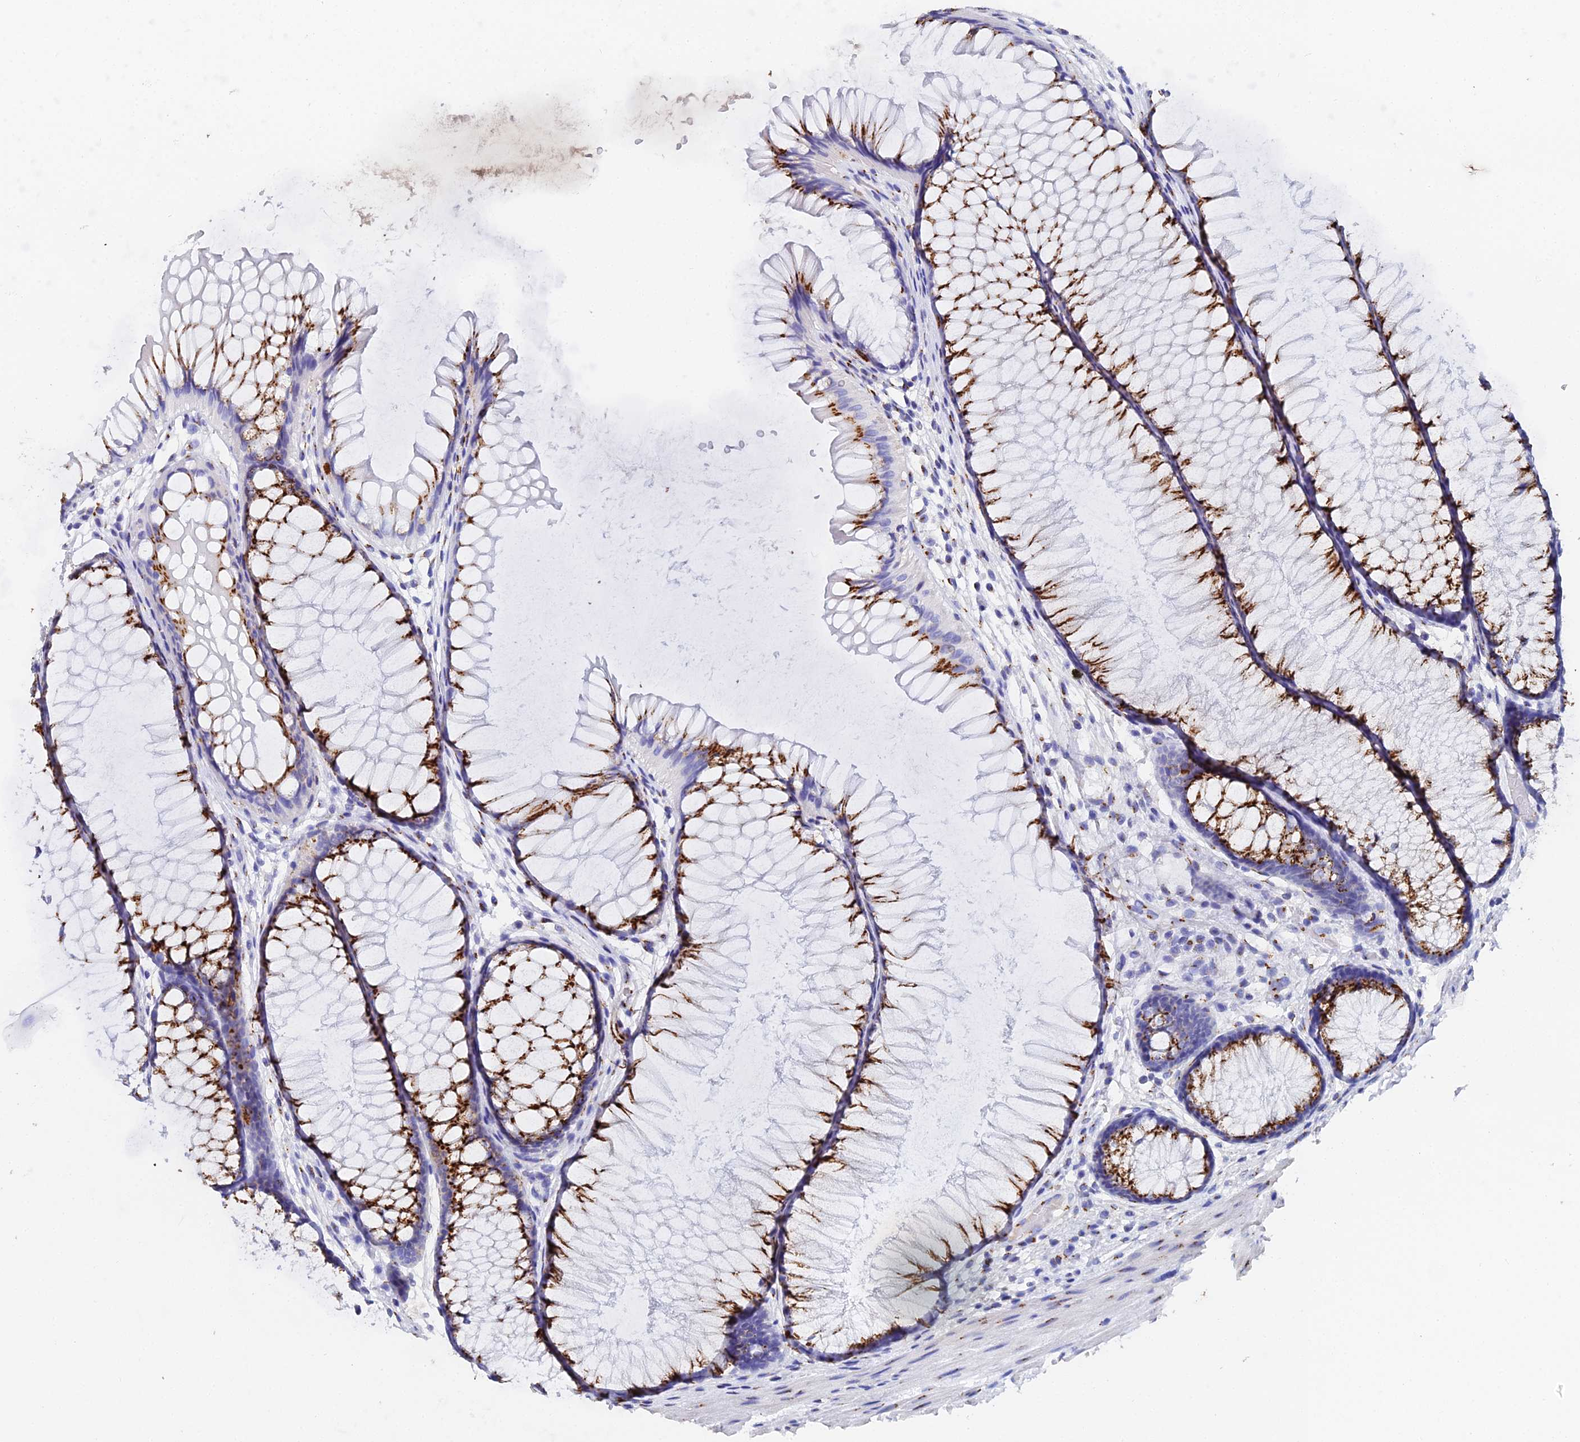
{"staining": {"intensity": "negative", "quantity": "none", "location": "none"}, "tissue": "colon", "cell_type": "Endothelial cells", "image_type": "normal", "snomed": [{"axis": "morphology", "description": "Normal tissue, NOS"}, {"axis": "topography", "description": "Colon"}], "caption": "This is a image of immunohistochemistry (IHC) staining of unremarkable colon, which shows no positivity in endothelial cells.", "gene": "ENSG00000268674", "patient": {"sex": "female", "age": 82}}